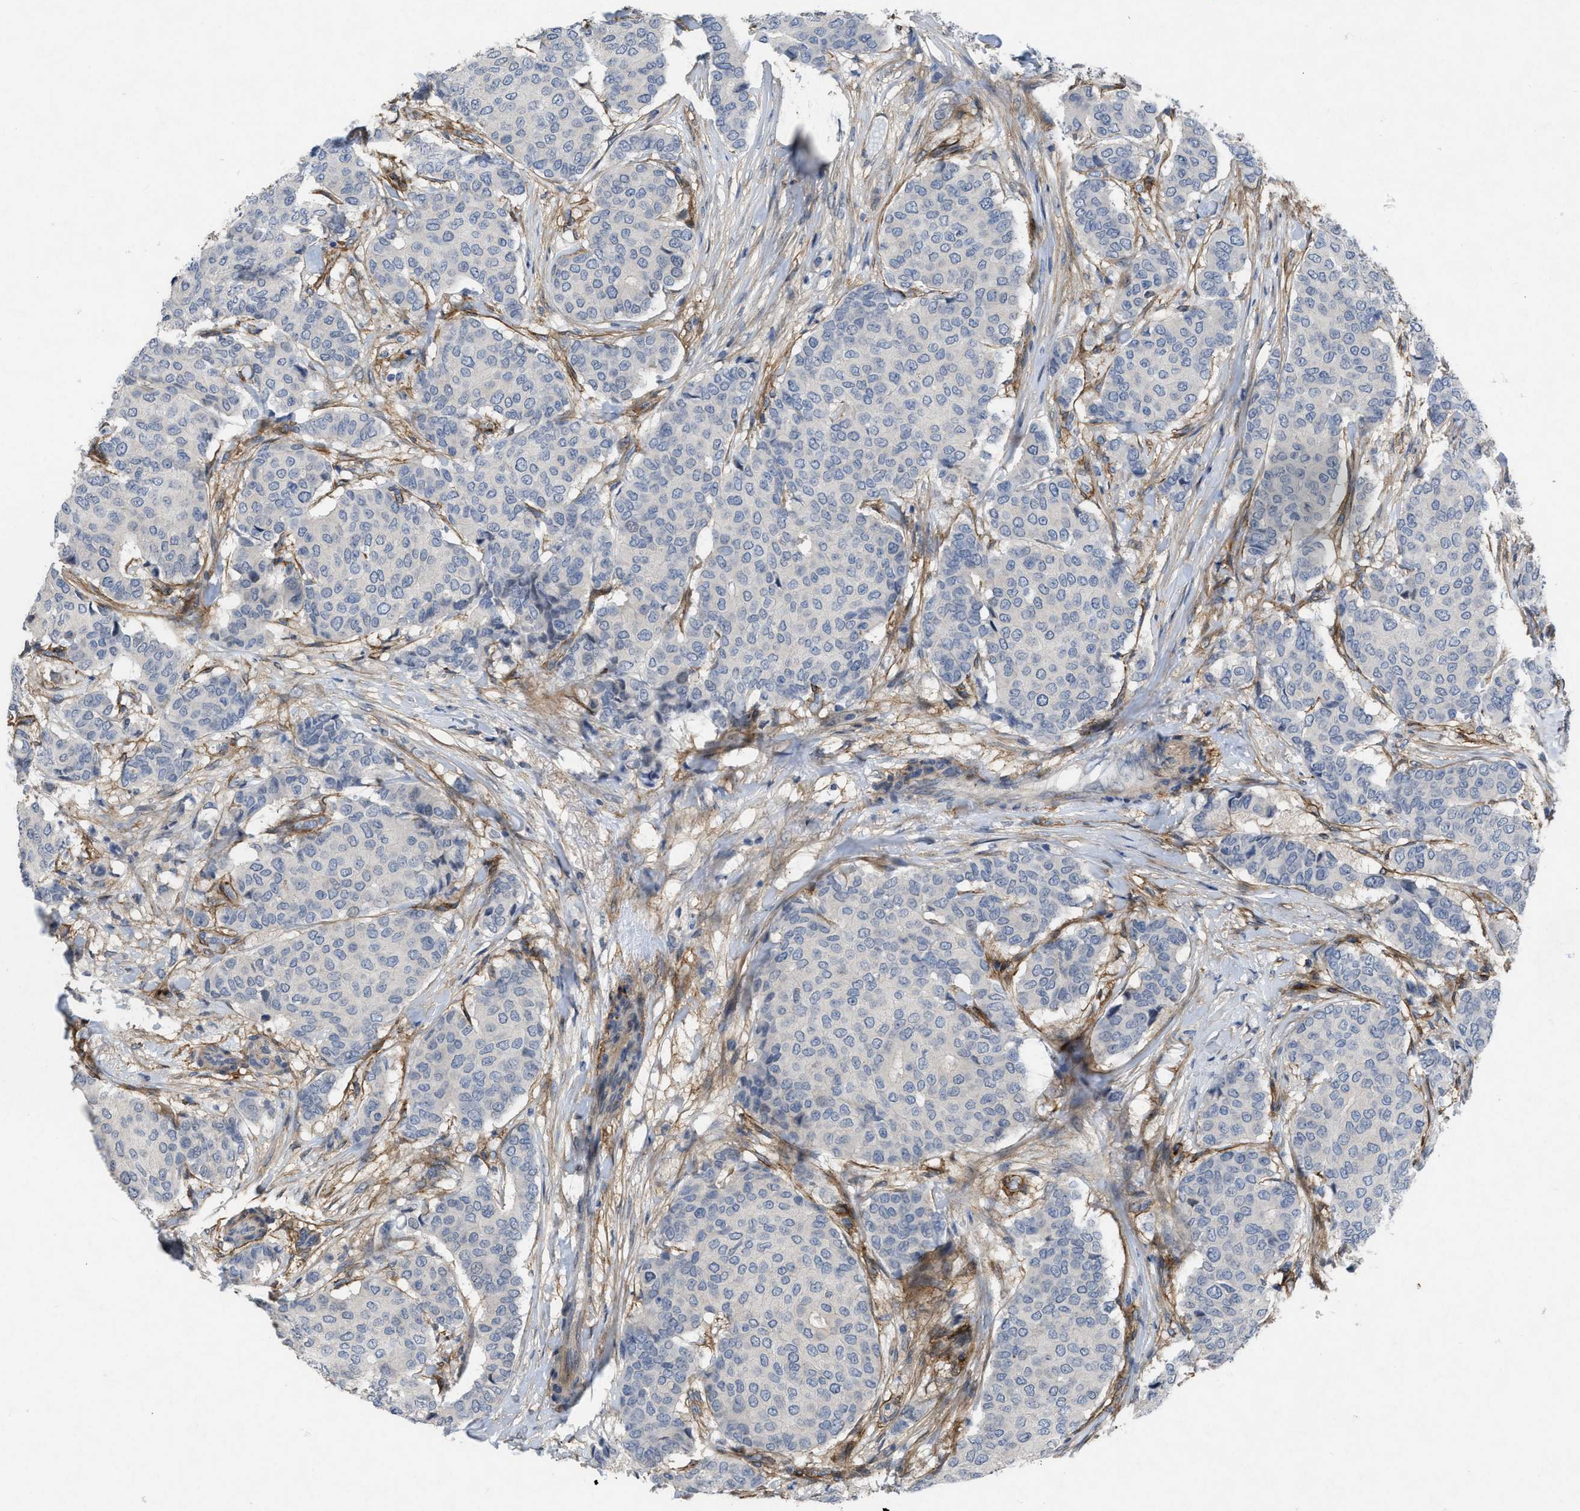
{"staining": {"intensity": "negative", "quantity": "none", "location": "none"}, "tissue": "breast cancer", "cell_type": "Tumor cells", "image_type": "cancer", "snomed": [{"axis": "morphology", "description": "Duct carcinoma"}, {"axis": "topography", "description": "Breast"}], "caption": "High power microscopy image of an IHC image of infiltrating ductal carcinoma (breast), revealing no significant expression in tumor cells.", "gene": "PDGFRA", "patient": {"sex": "female", "age": 75}}